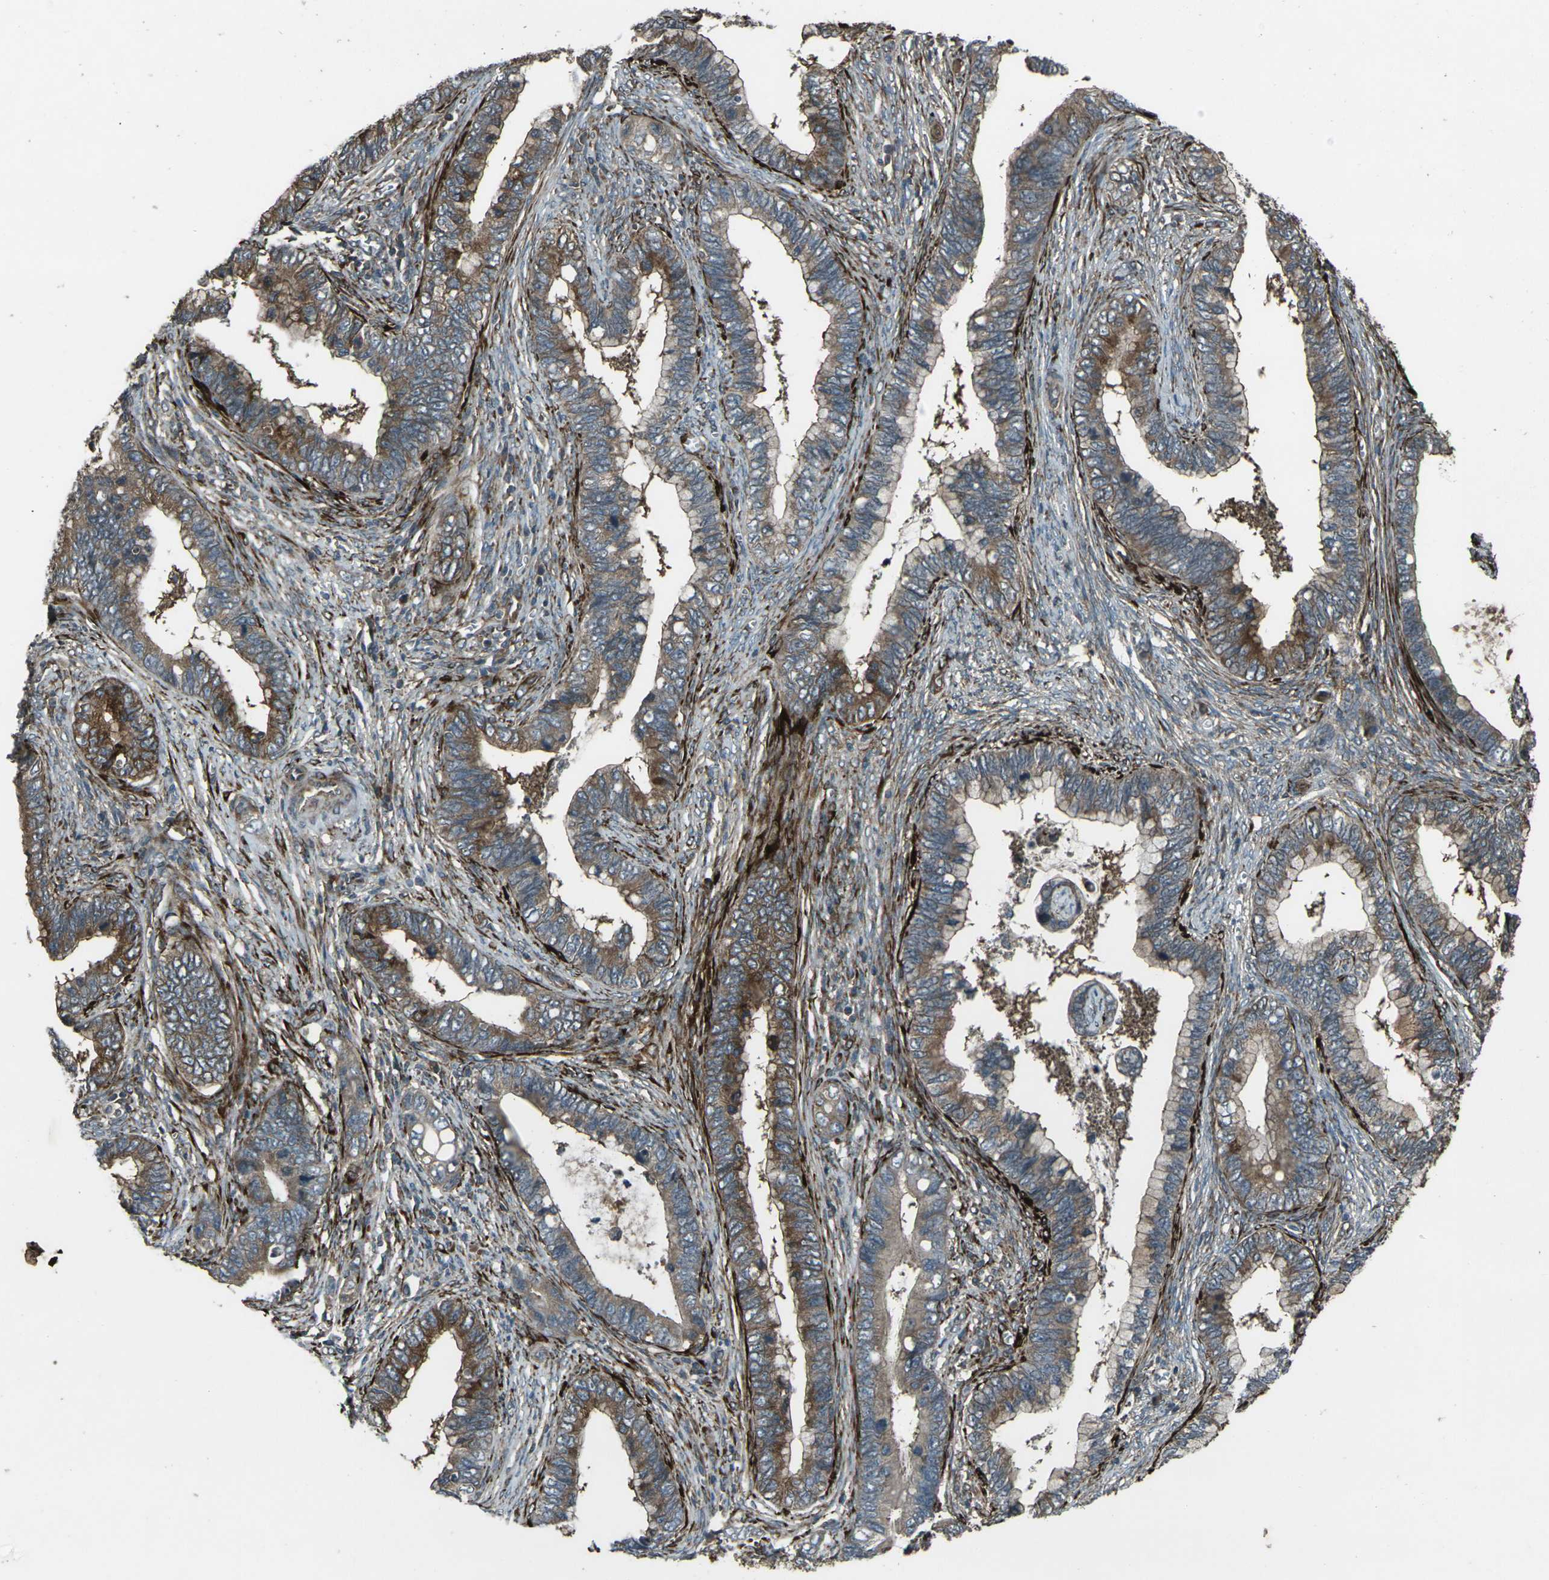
{"staining": {"intensity": "moderate", "quantity": "25%-75%", "location": "cytoplasmic/membranous"}, "tissue": "cervical cancer", "cell_type": "Tumor cells", "image_type": "cancer", "snomed": [{"axis": "morphology", "description": "Adenocarcinoma, NOS"}, {"axis": "topography", "description": "Cervix"}], "caption": "Adenocarcinoma (cervical) stained for a protein (brown) reveals moderate cytoplasmic/membranous positive staining in about 25%-75% of tumor cells.", "gene": "LSMEM1", "patient": {"sex": "female", "age": 44}}